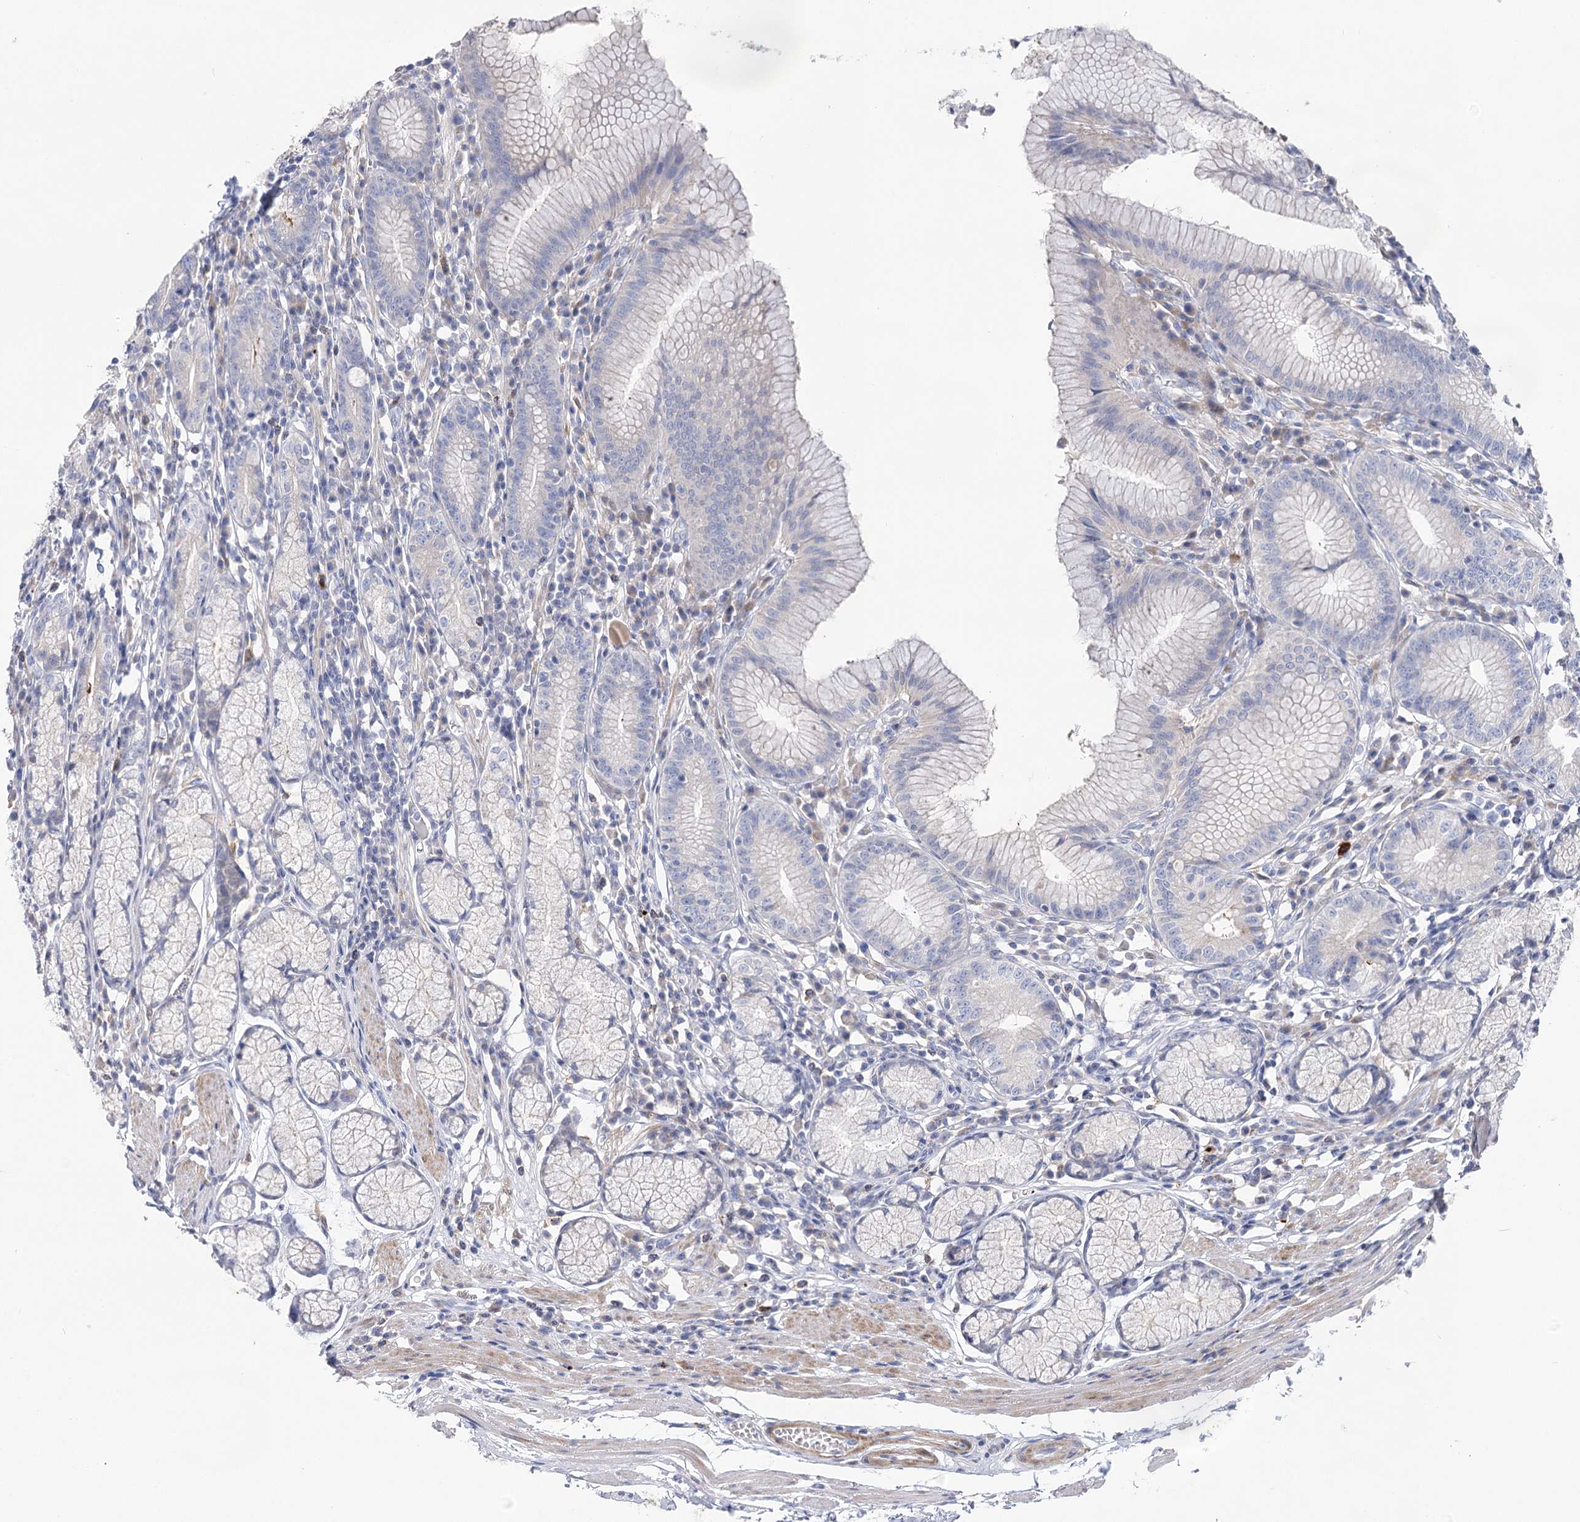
{"staining": {"intensity": "weak", "quantity": "<25%", "location": "cytoplasmic/membranous"}, "tissue": "stomach", "cell_type": "Glandular cells", "image_type": "normal", "snomed": [{"axis": "morphology", "description": "Normal tissue, NOS"}, {"axis": "topography", "description": "Stomach"}], "caption": "Immunohistochemistry (IHC) image of benign human stomach stained for a protein (brown), which shows no expression in glandular cells. (Immunohistochemistry, brightfield microscopy, high magnification).", "gene": "NRAP", "patient": {"sex": "male", "age": 55}}